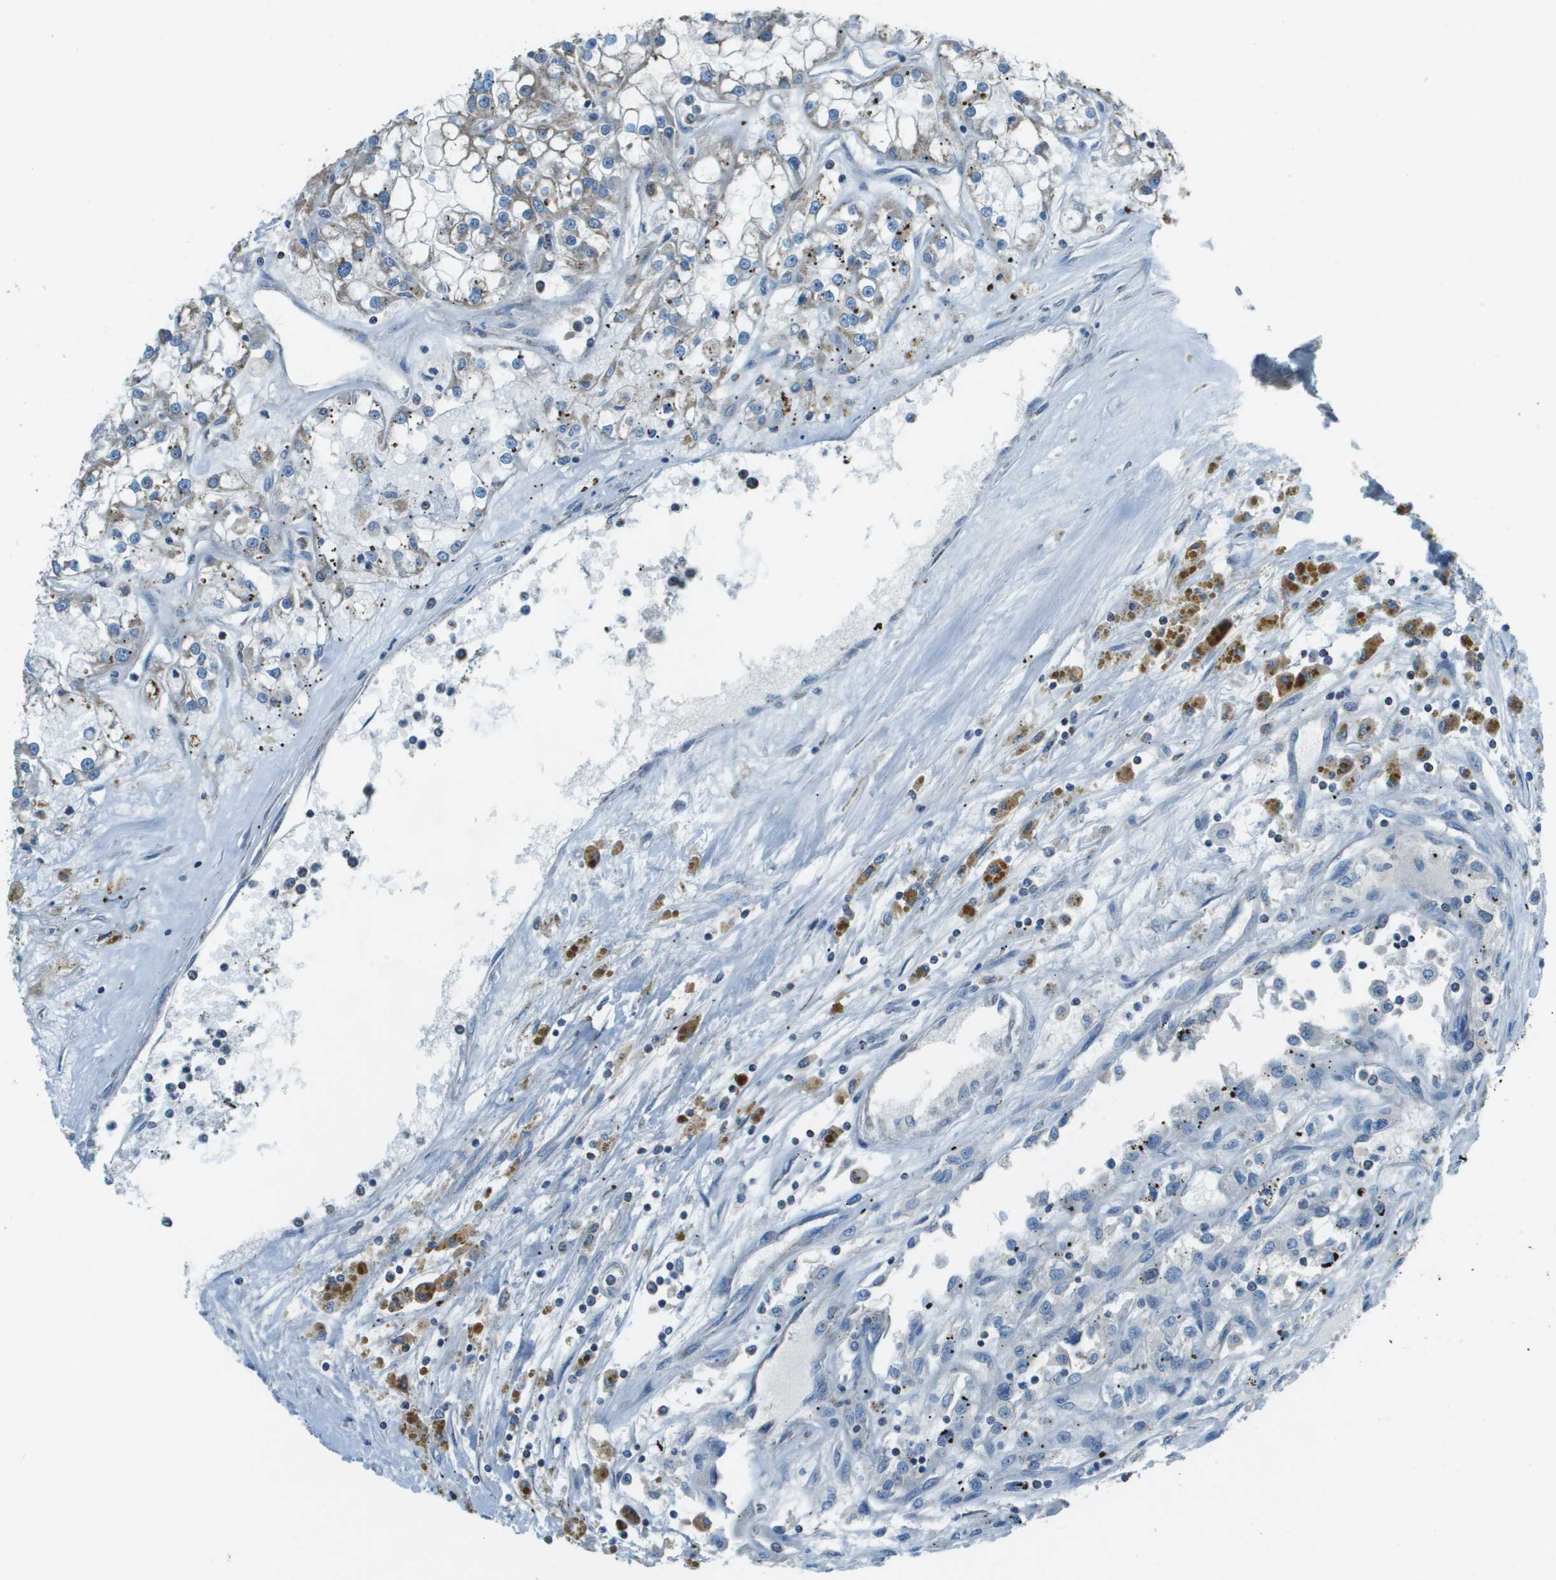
{"staining": {"intensity": "weak", "quantity": "<25%", "location": "cytoplasmic/membranous"}, "tissue": "renal cancer", "cell_type": "Tumor cells", "image_type": "cancer", "snomed": [{"axis": "morphology", "description": "Adenocarcinoma, NOS"}, {"axis": "topography", "description": "Kidney"}], "caption": "Immunohistochemistry (IHC) histopathology image of neoplastic tissue: renal adenocarcinoma stained with DAB (3,3'-diaminobenzidine) shows no significant protein positivity in tumor cells.", "gene": "TMEM51", "patient": {"sex": "female", "age": 52}}